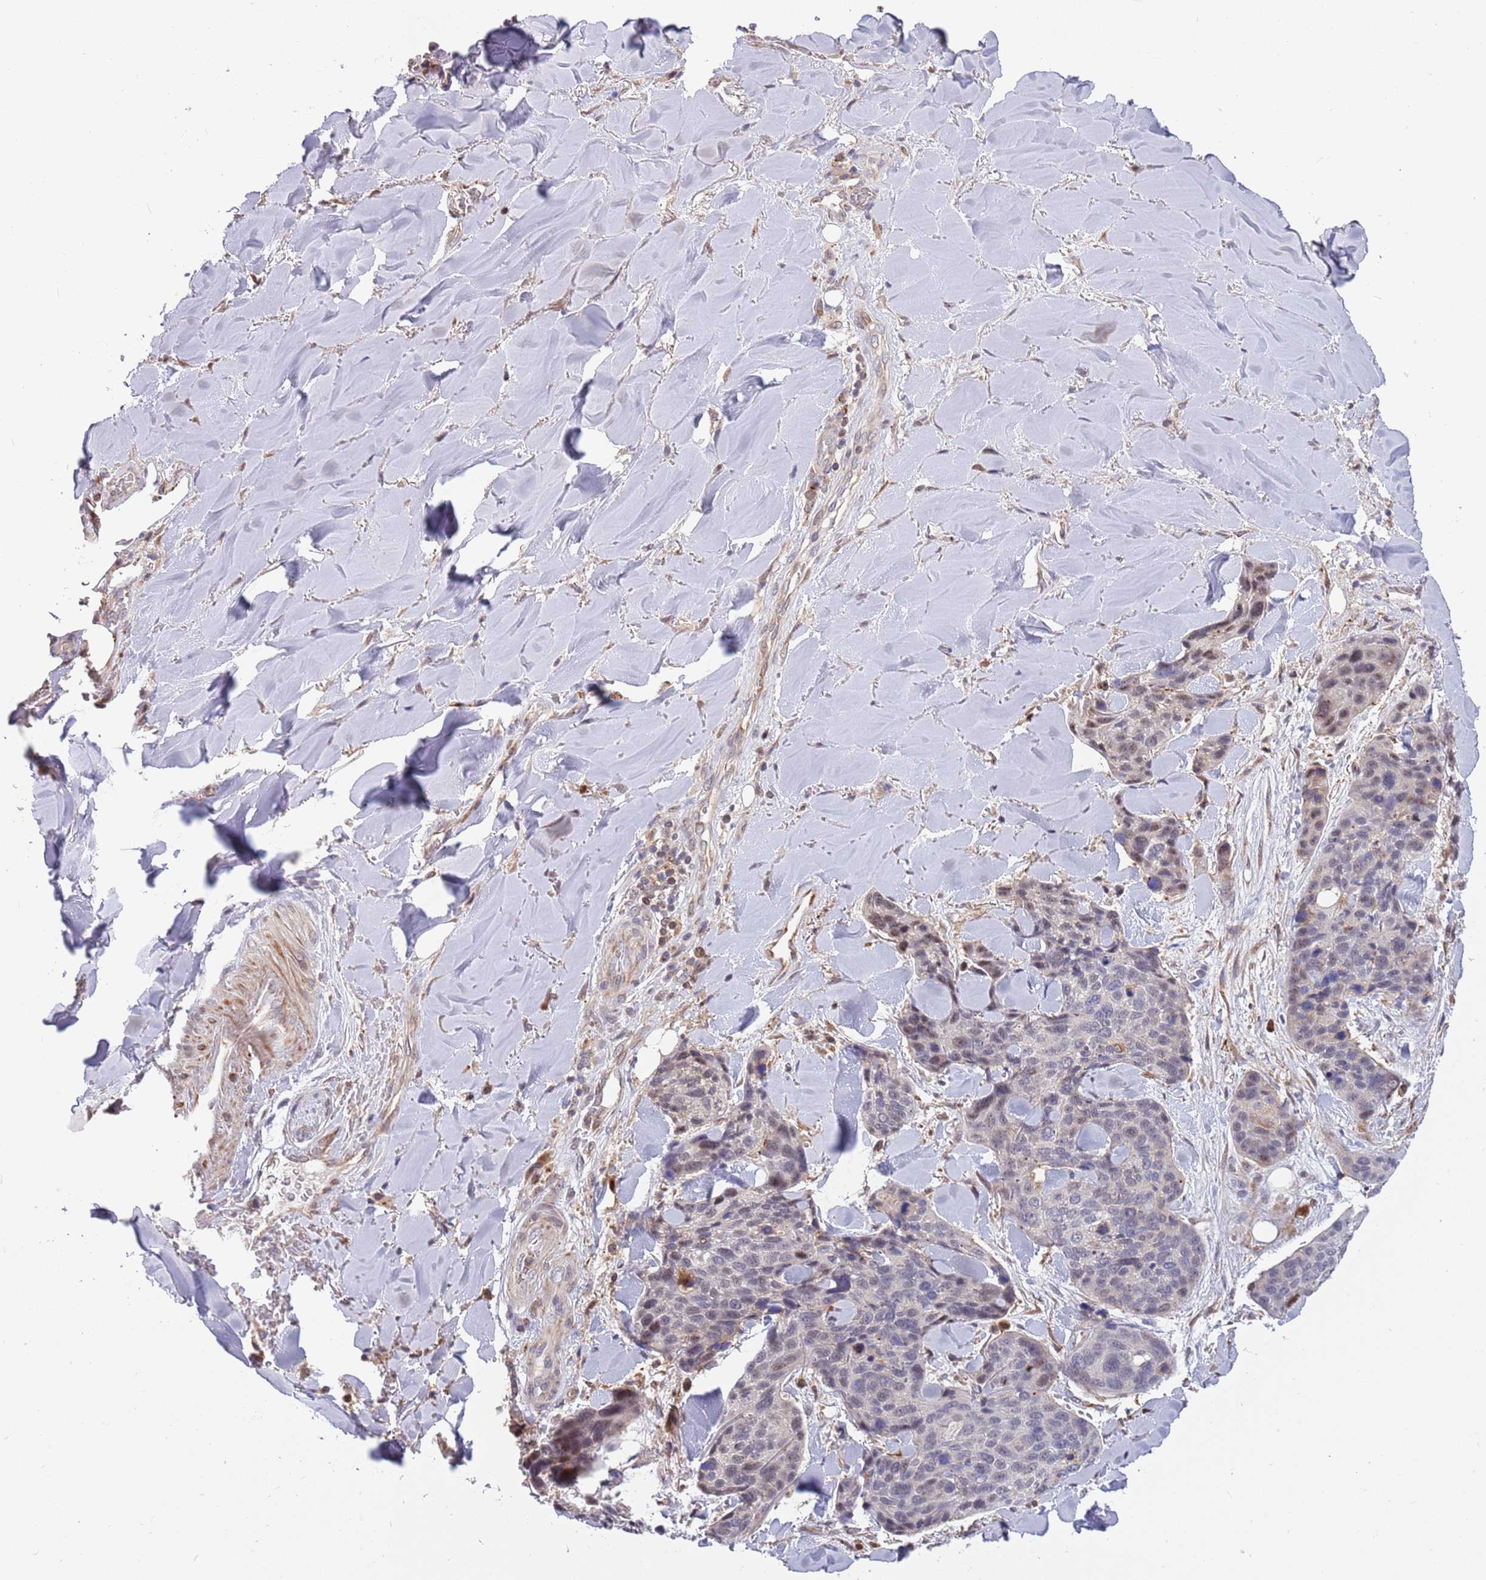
{"staining": {"intensity": "weak", "quantity": "<25%", "location": "nuclear"}, "tissue": "skin cancer", "cell_type": "Tumor cells", "image_type": "cancer", "snomed": [{"axis": "morphology", "description": "Basal cell carcinoma"}, {"axis": "topography", "description": "Skin"}], "caption": "Protein analysis of skin basal cell carcinoma reveals no significant positivity in tumor cells.", "gene": "CCNJL", "patient": {"sex": "female", "age": 74}}